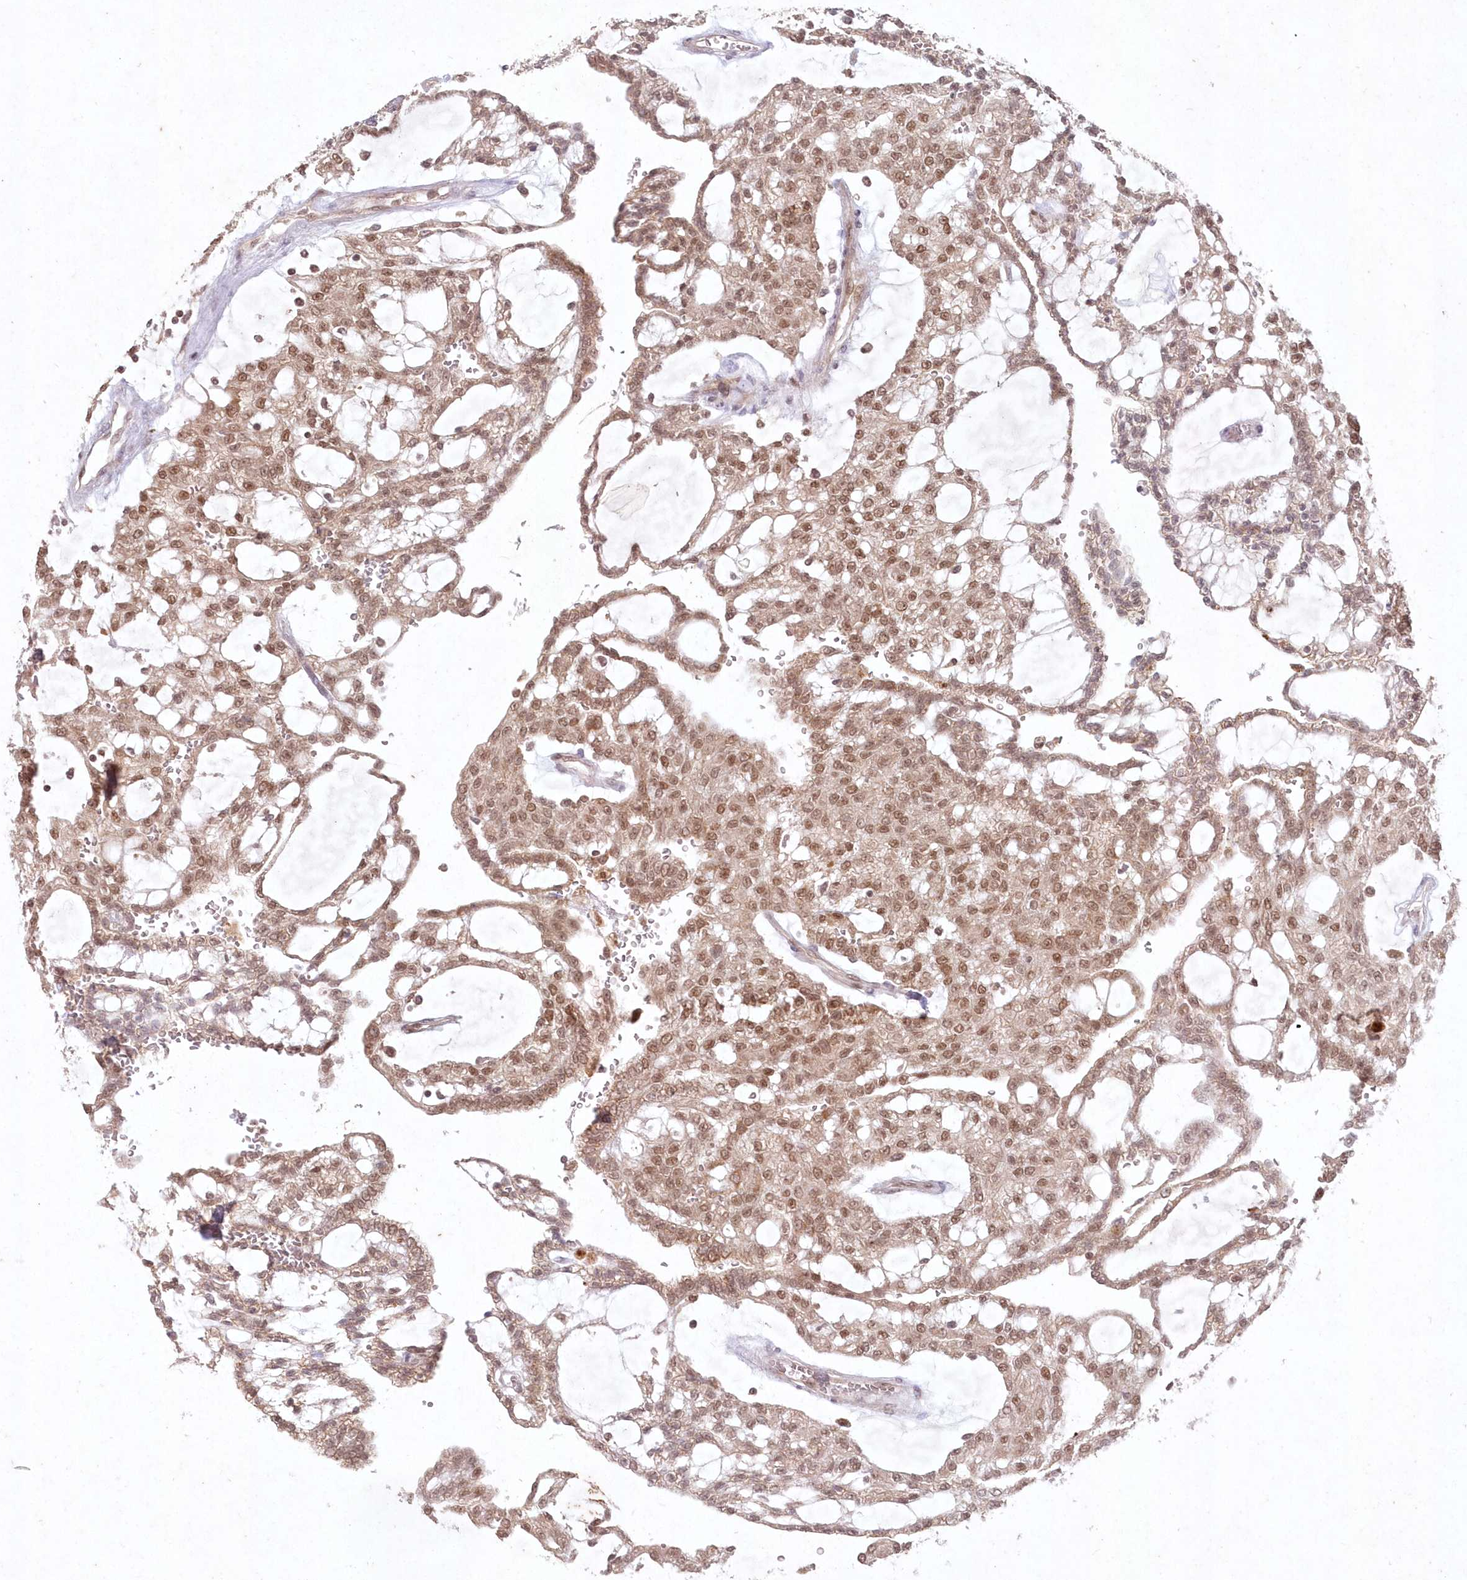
{"staining": {"intensity": "moderate", "quantity": ">75%", "location": "nuclear"}, "tissue": "renal cancer", "cell_type": "Tumor cells", "image_type": "cancer", "snomed": [{"axis": "morphology", "description": "Adenocarcinoma, NOS"}, {"axis": "topography", "description": "Kidney"}], "caption": "IHC (DAB) staining of human renal cancer reveals moderate nuclear protein expression in about >75% of tumor cells.", "gene": "ASCC1", "patient": {"sex": "male", "age": 63}}